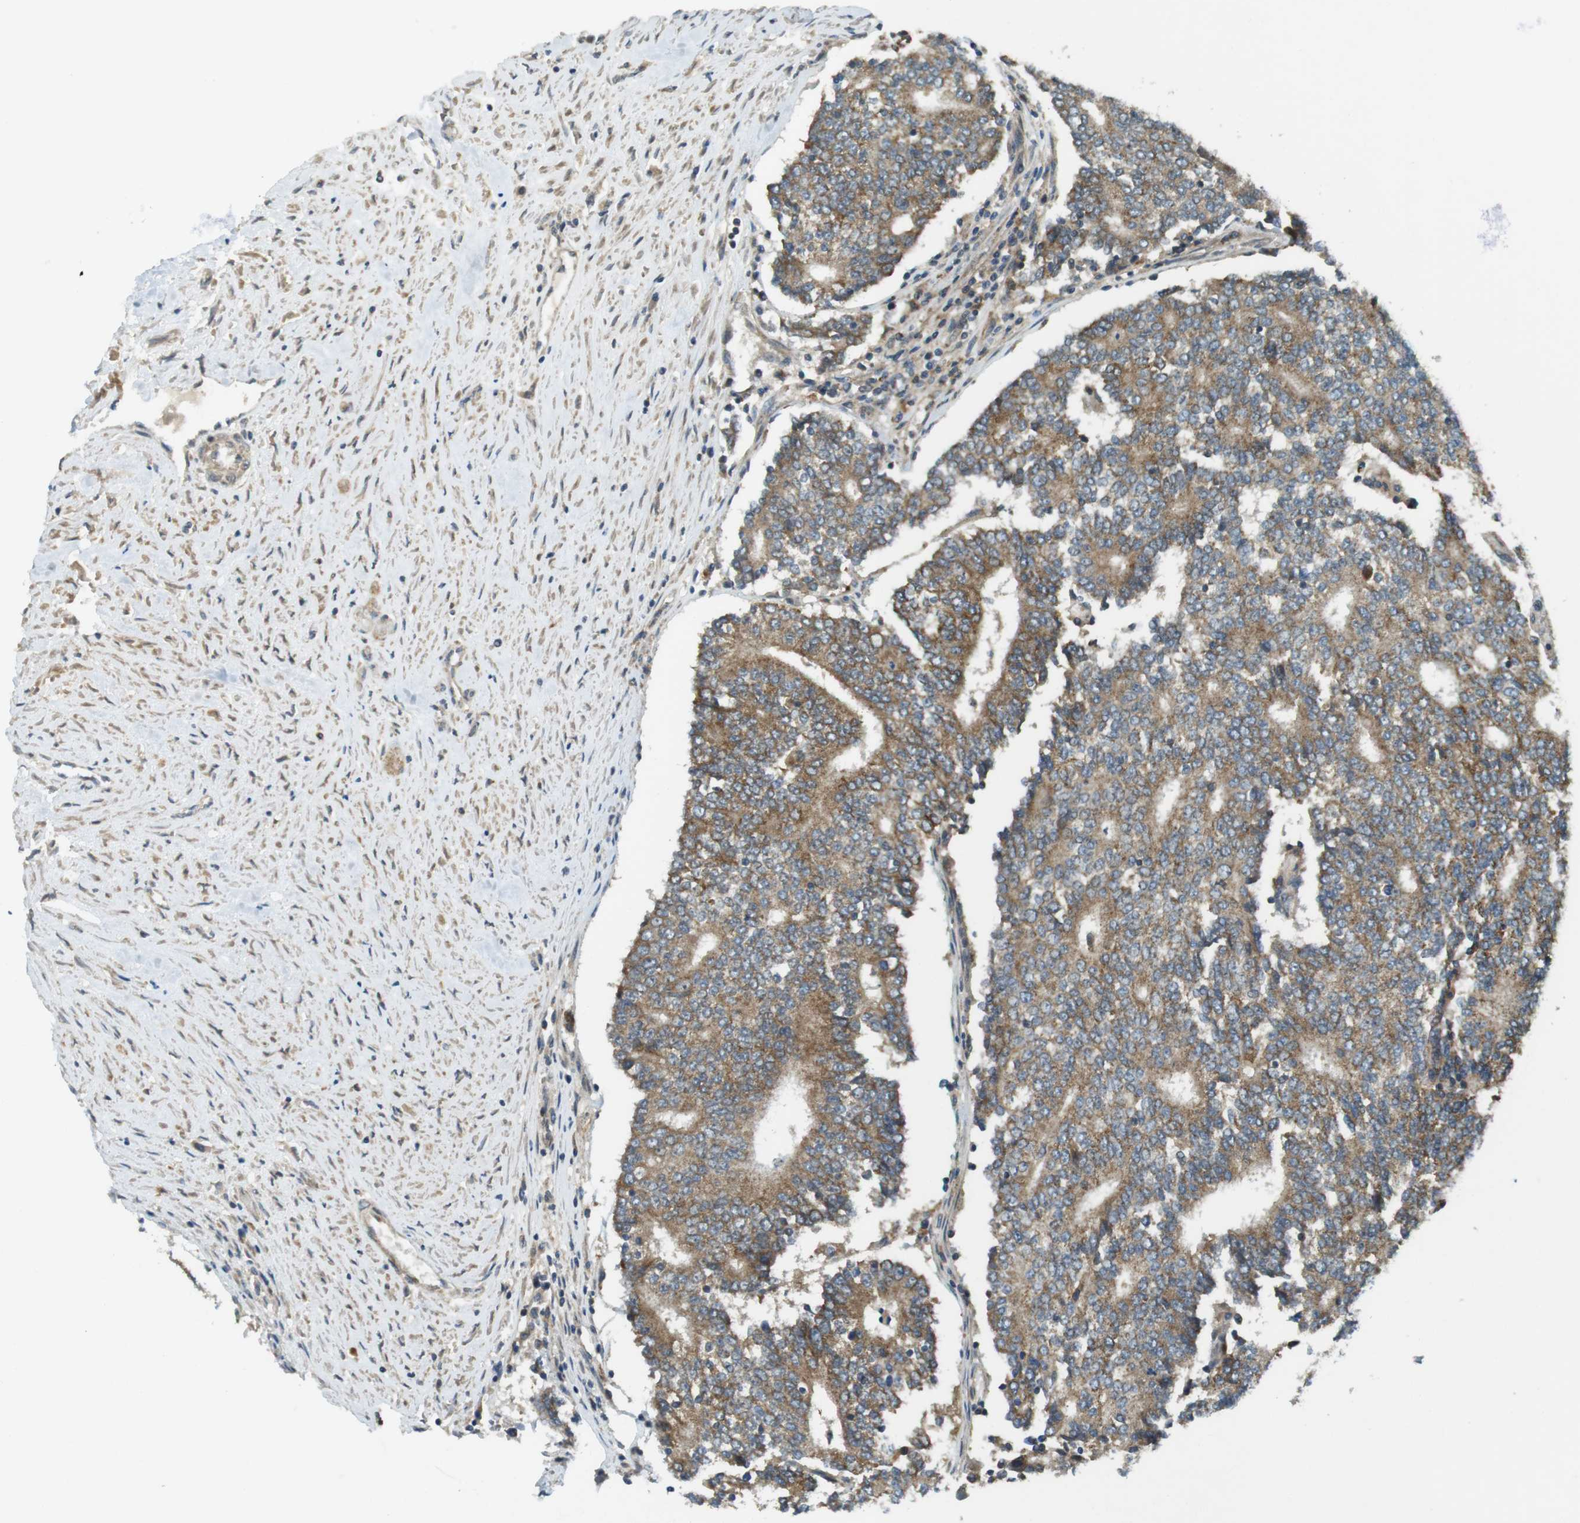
{"staining": {"intensity": "moderate", "quantity": ">75%", "location": "cytoplasmic/membranous"}, "tissue": "prostate cancer", "cell_type": "Tumor cells", "image_type": "cancer", "snomed": [{"axis": "morphology", "description": "Normal tissue, NOS"}, {"axis": "morphology", "description": "Adenocarcinoma, High grade"}, {"axis": "topography", "description": "Prostate"}, {"axis": "topography", "description": "Seminal veicle"}], "caption": "There is medium levels of moderate cytoplasmic/membranous positivity in tumor cells of prostate cancer (high-grade adenocarcinoma), as demonstrated by immunohistochemical staining (brown color).", "gene": "IFFO2", "patient": {"sex": "male", "age": 55}}